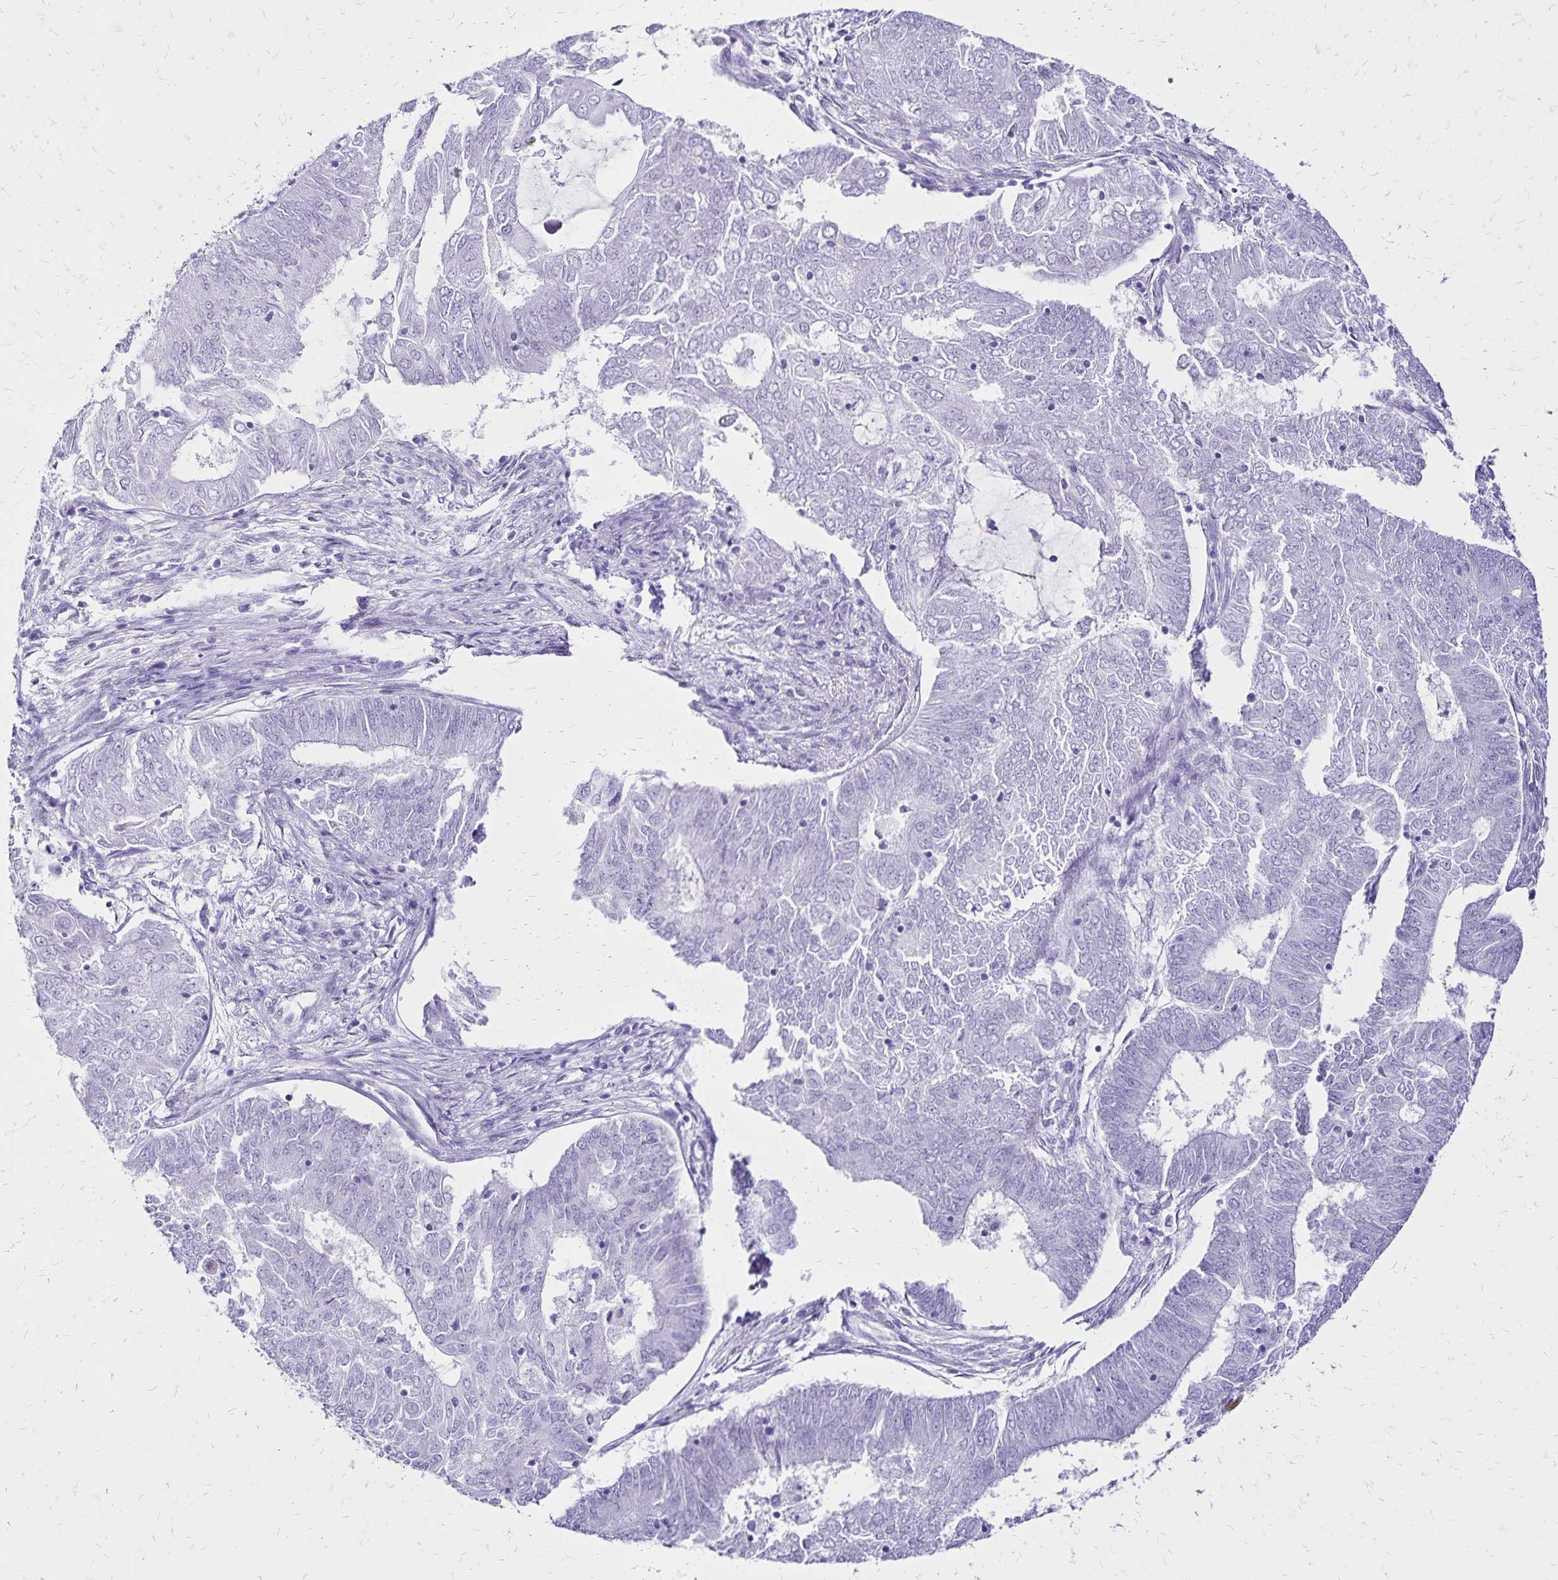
{"staining": {"intensity": "negative", "quantity": "none", "location": "none"}, "tissue": "endometrial cancer", "cell_type": "Tumor cells", "image_type": "cancer", "snomed": [{"axis": "morphology", "description": "Adenocarcinoma, NOS"}, {"axis": "topography", "description": "Endometrium"}], "caption": "High magnification brightfield microscopy of endometrial cancer stained with DAB (brown) and counterstained with hematoxylin (blue): tumor cells show no significant positivity.", "gene": "LIN28B", "patient": {"sex": "female", "age": 62}}